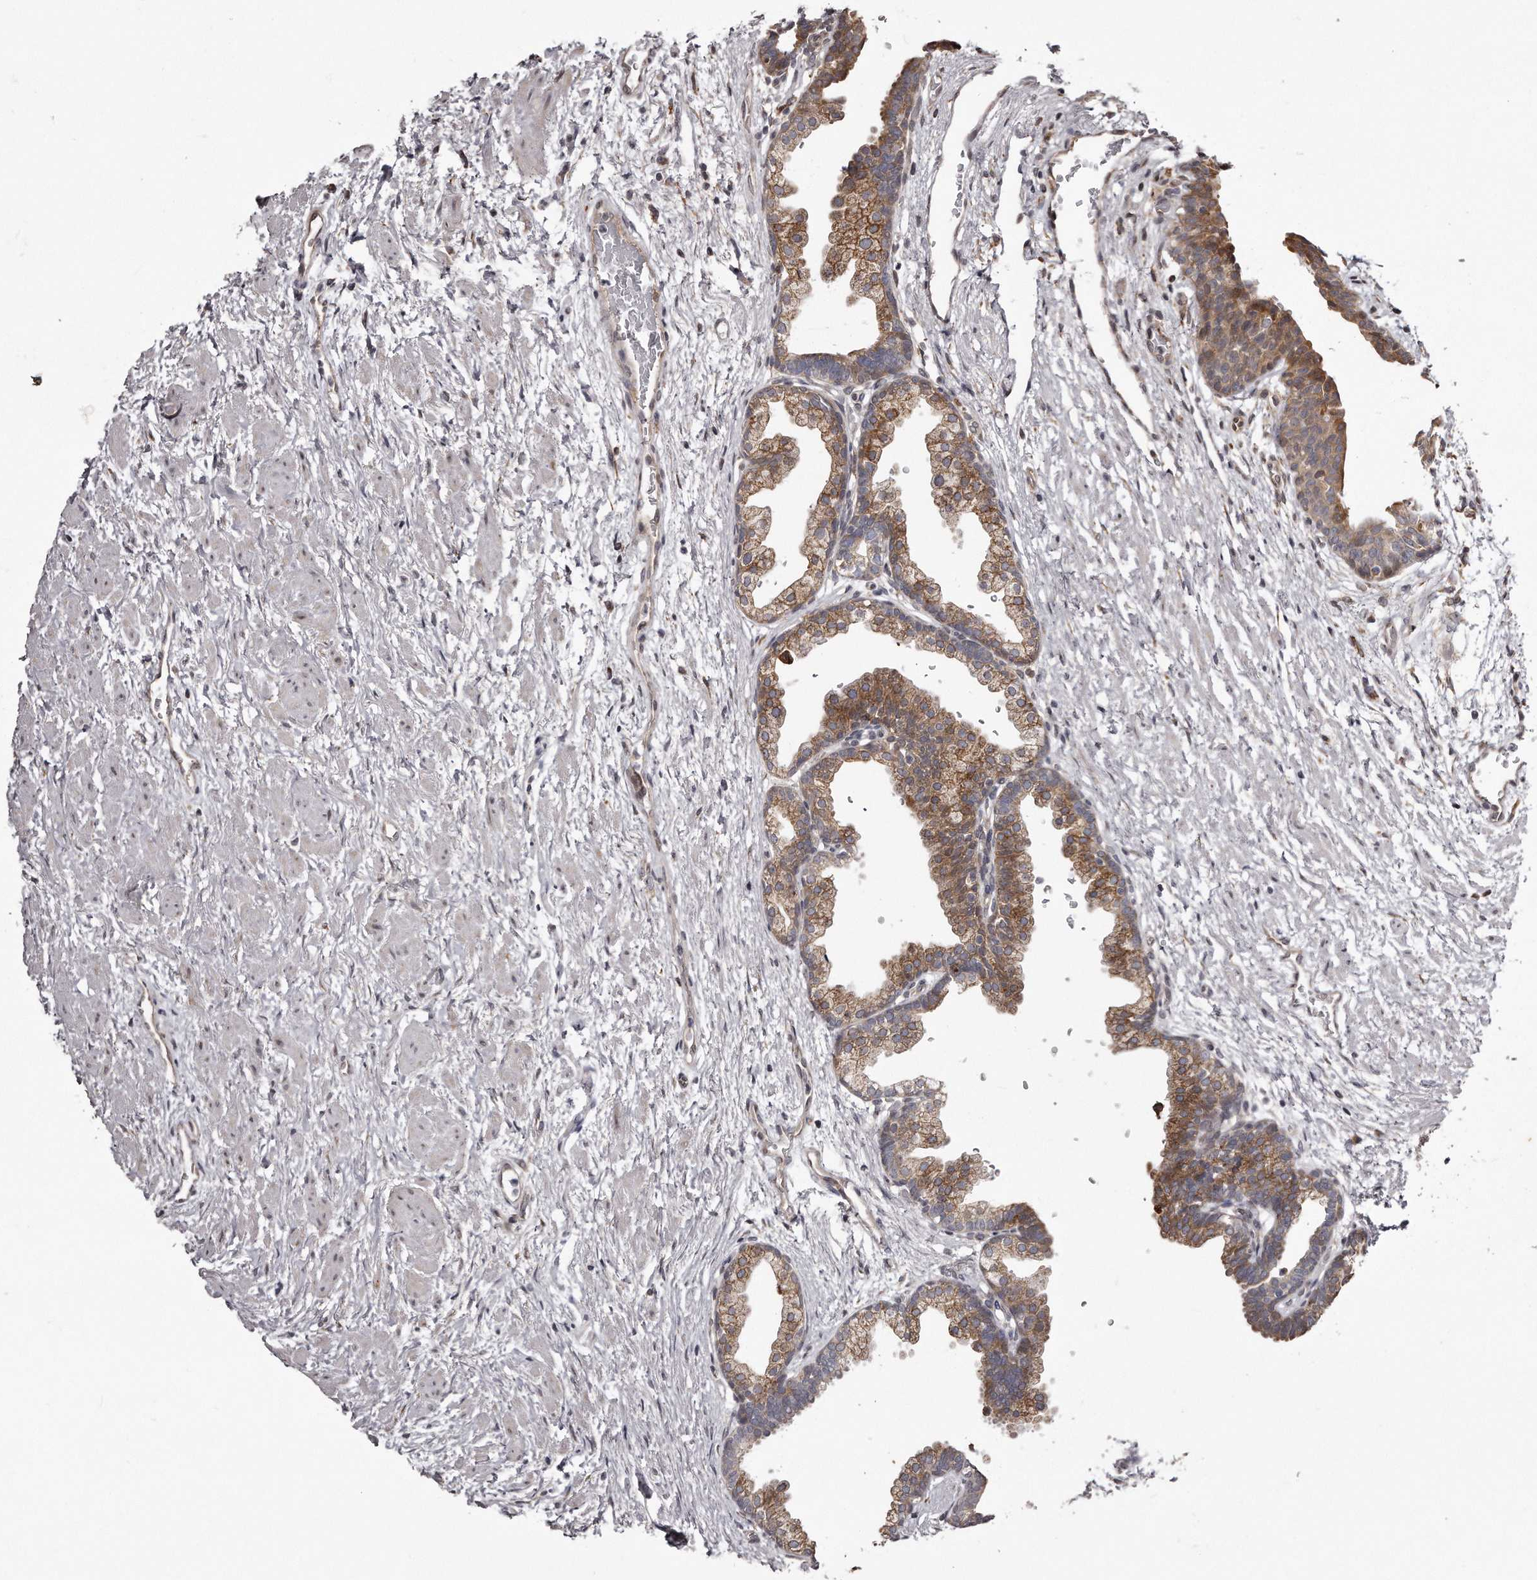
{"staining": {"intensity": "moderate", "quantity": "25%-75%", "location": "cytoplasmic/membranous"}, "tissue": "prostate", "cell_type": "Glandular cells", "image_type": "normal", "snomed": [{"axis": "morphology", "description": "Normal tissue, NOS"}, {"axis": "topography", "description": "Prostate"}], "caption": "Protein staining of unremarkable prostate reveals moderate cytoplasmic/membranous staining in about 25%-75% of glandular cells.", "gene": "TRAPPC14", "patient": {"sex": "male", "age": 48}}